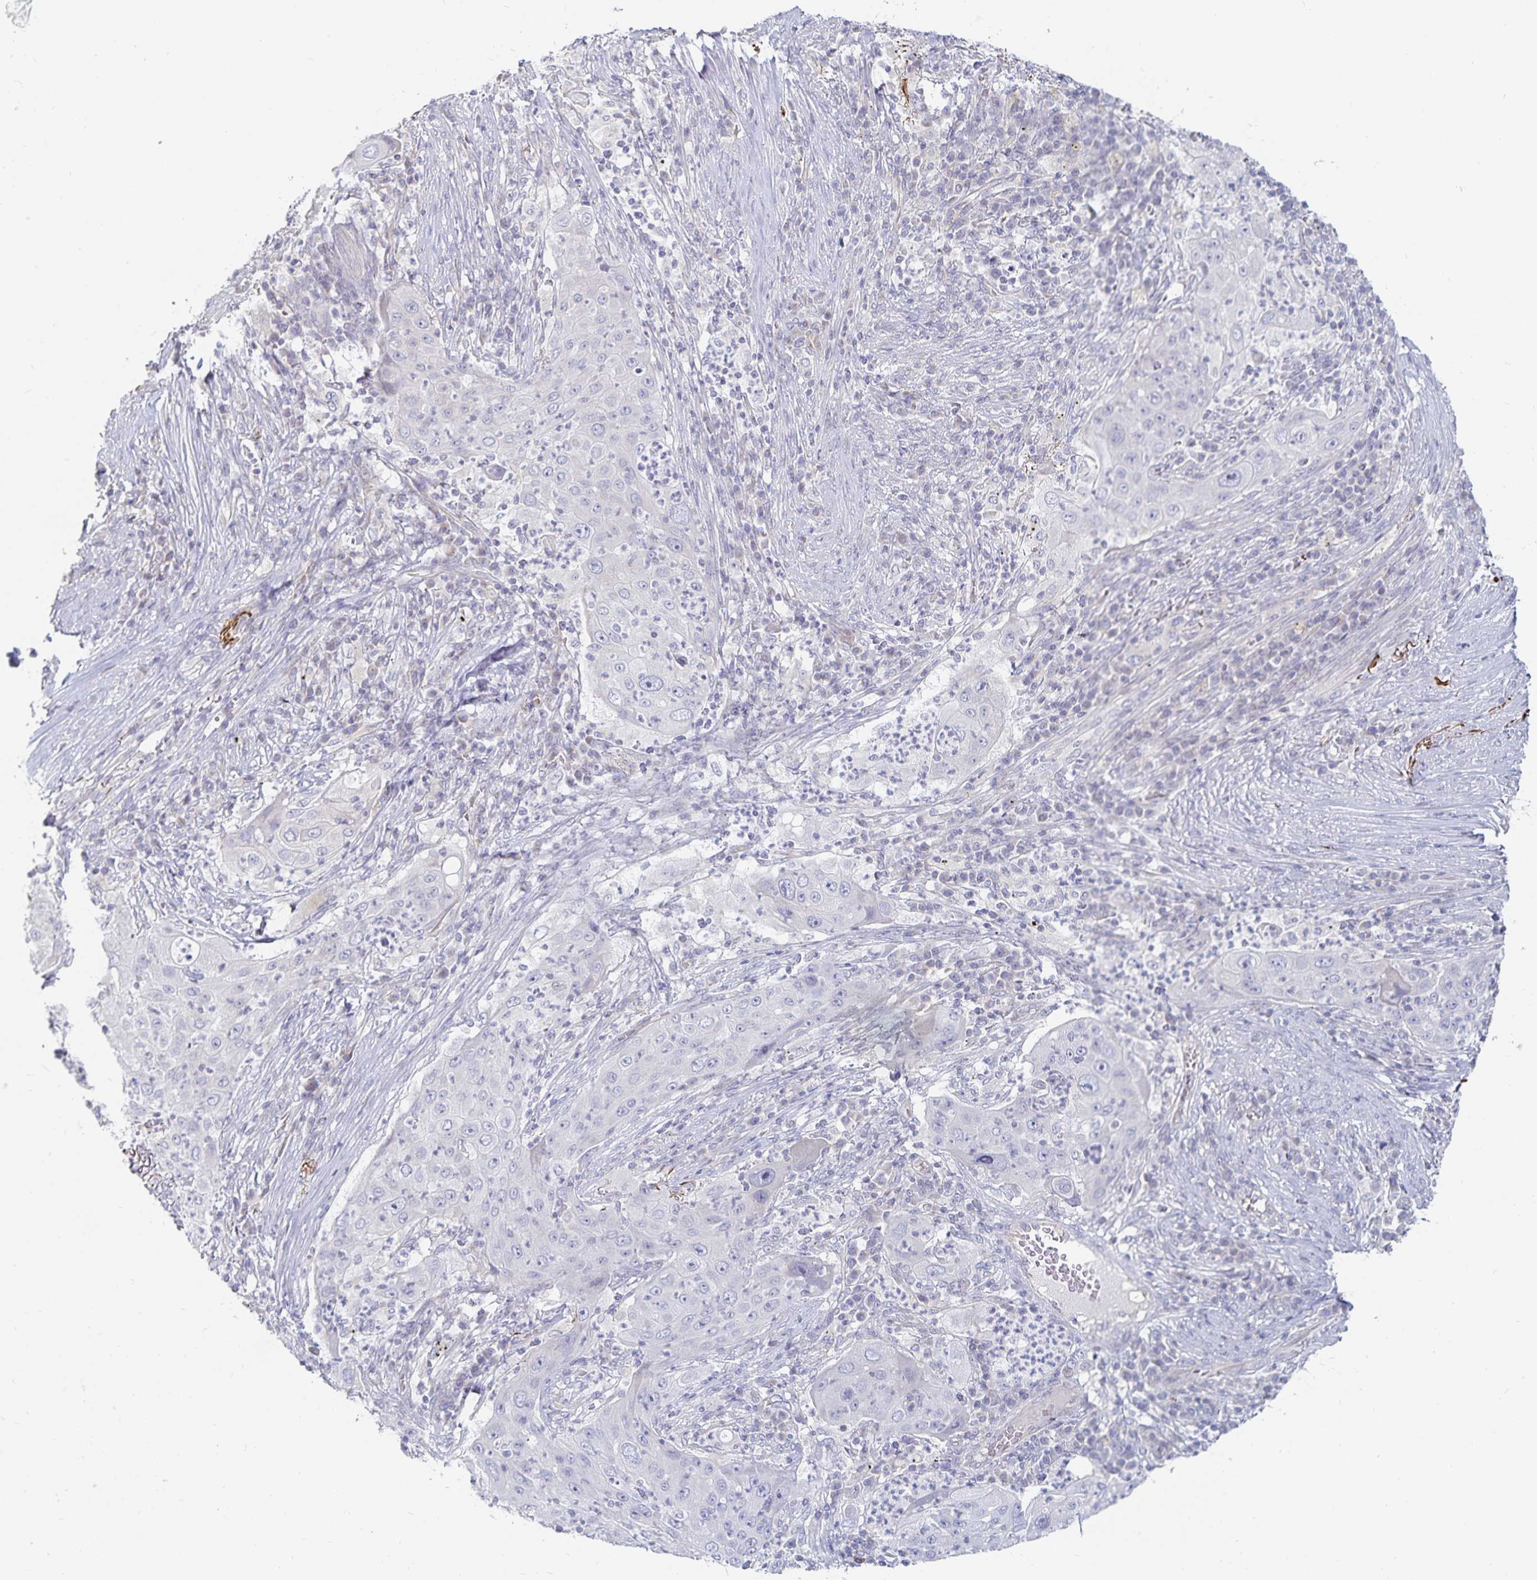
{"staining": {"intensity": "negative", "quantity": "none", "location": "none"}, "tissue": "lung cancer", "cell_type": "Tumor cells", "image_type": "cancer", "snomed": [{"axis": "morphology", "description": "Squamous cell carcinoma, NOS"}, {"axis": "topography", "description": "Lung"}], "caption": "DAB (3,3'-diaminobenzidine) immunohistochemical staining of human lung cancer displays no significant staining in tumor cells.", "gene": "SFTPA1", "patient": {"sex": "female", "age": 59}}